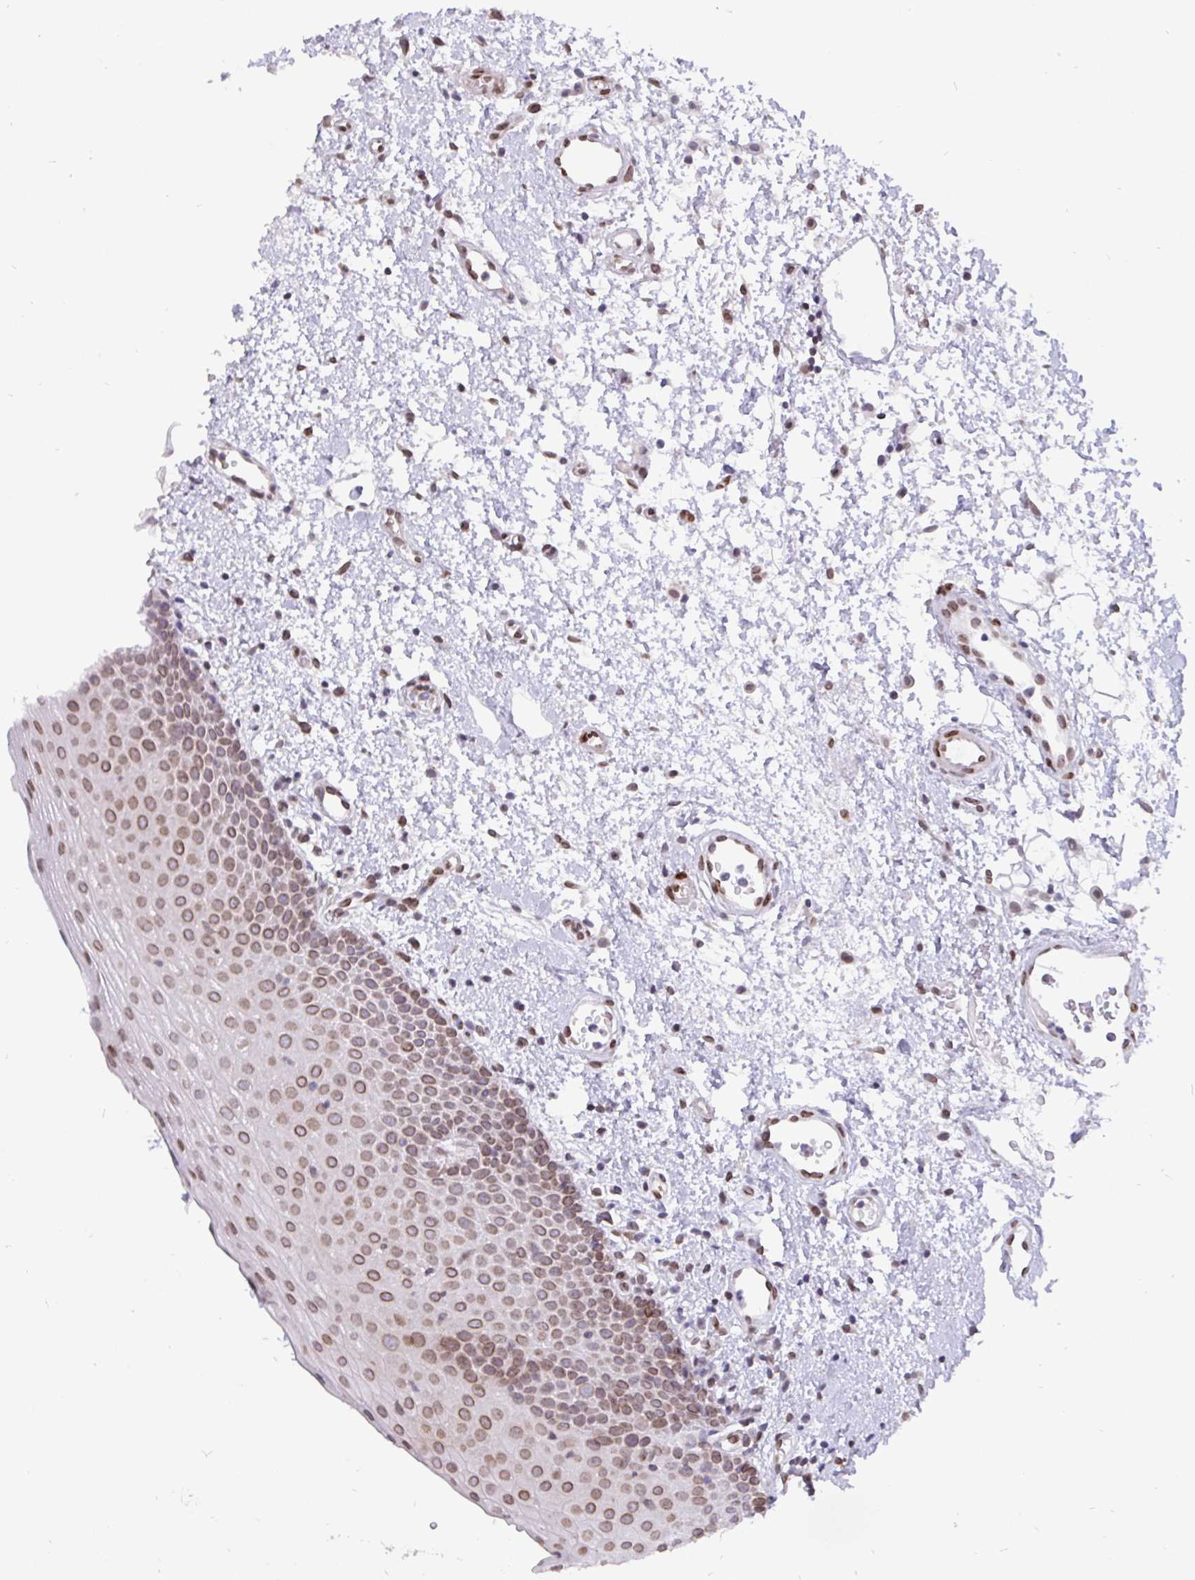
{"staining": {"intensity": "moderate", "quantity": ">75%", "location": "cytoplasmic/membranous,nuclear"}, "tissue": "oral mucosa", "cell_type": "Squamous epithelial cells", "image_type": "normal", "snomed": [{"axis": "morphology", "description": "Normal tissue, NOS"}, {"axis": "topography", "description": "Oral tissue"}, {"axis": "topography", "description": "Head-Neck"}], "caption": "Benign oral mucosa was stained to show a protein in brown. There is medium levels of moderate cytoplasmic/membranous,nuclear positivity in approximately >75% of squamous epithelial cells. (DAB IHC, brown staining for protein, blue staining for nuclei).", "gene": "EMD", "patient": {"sex": "female", "age": 55}}